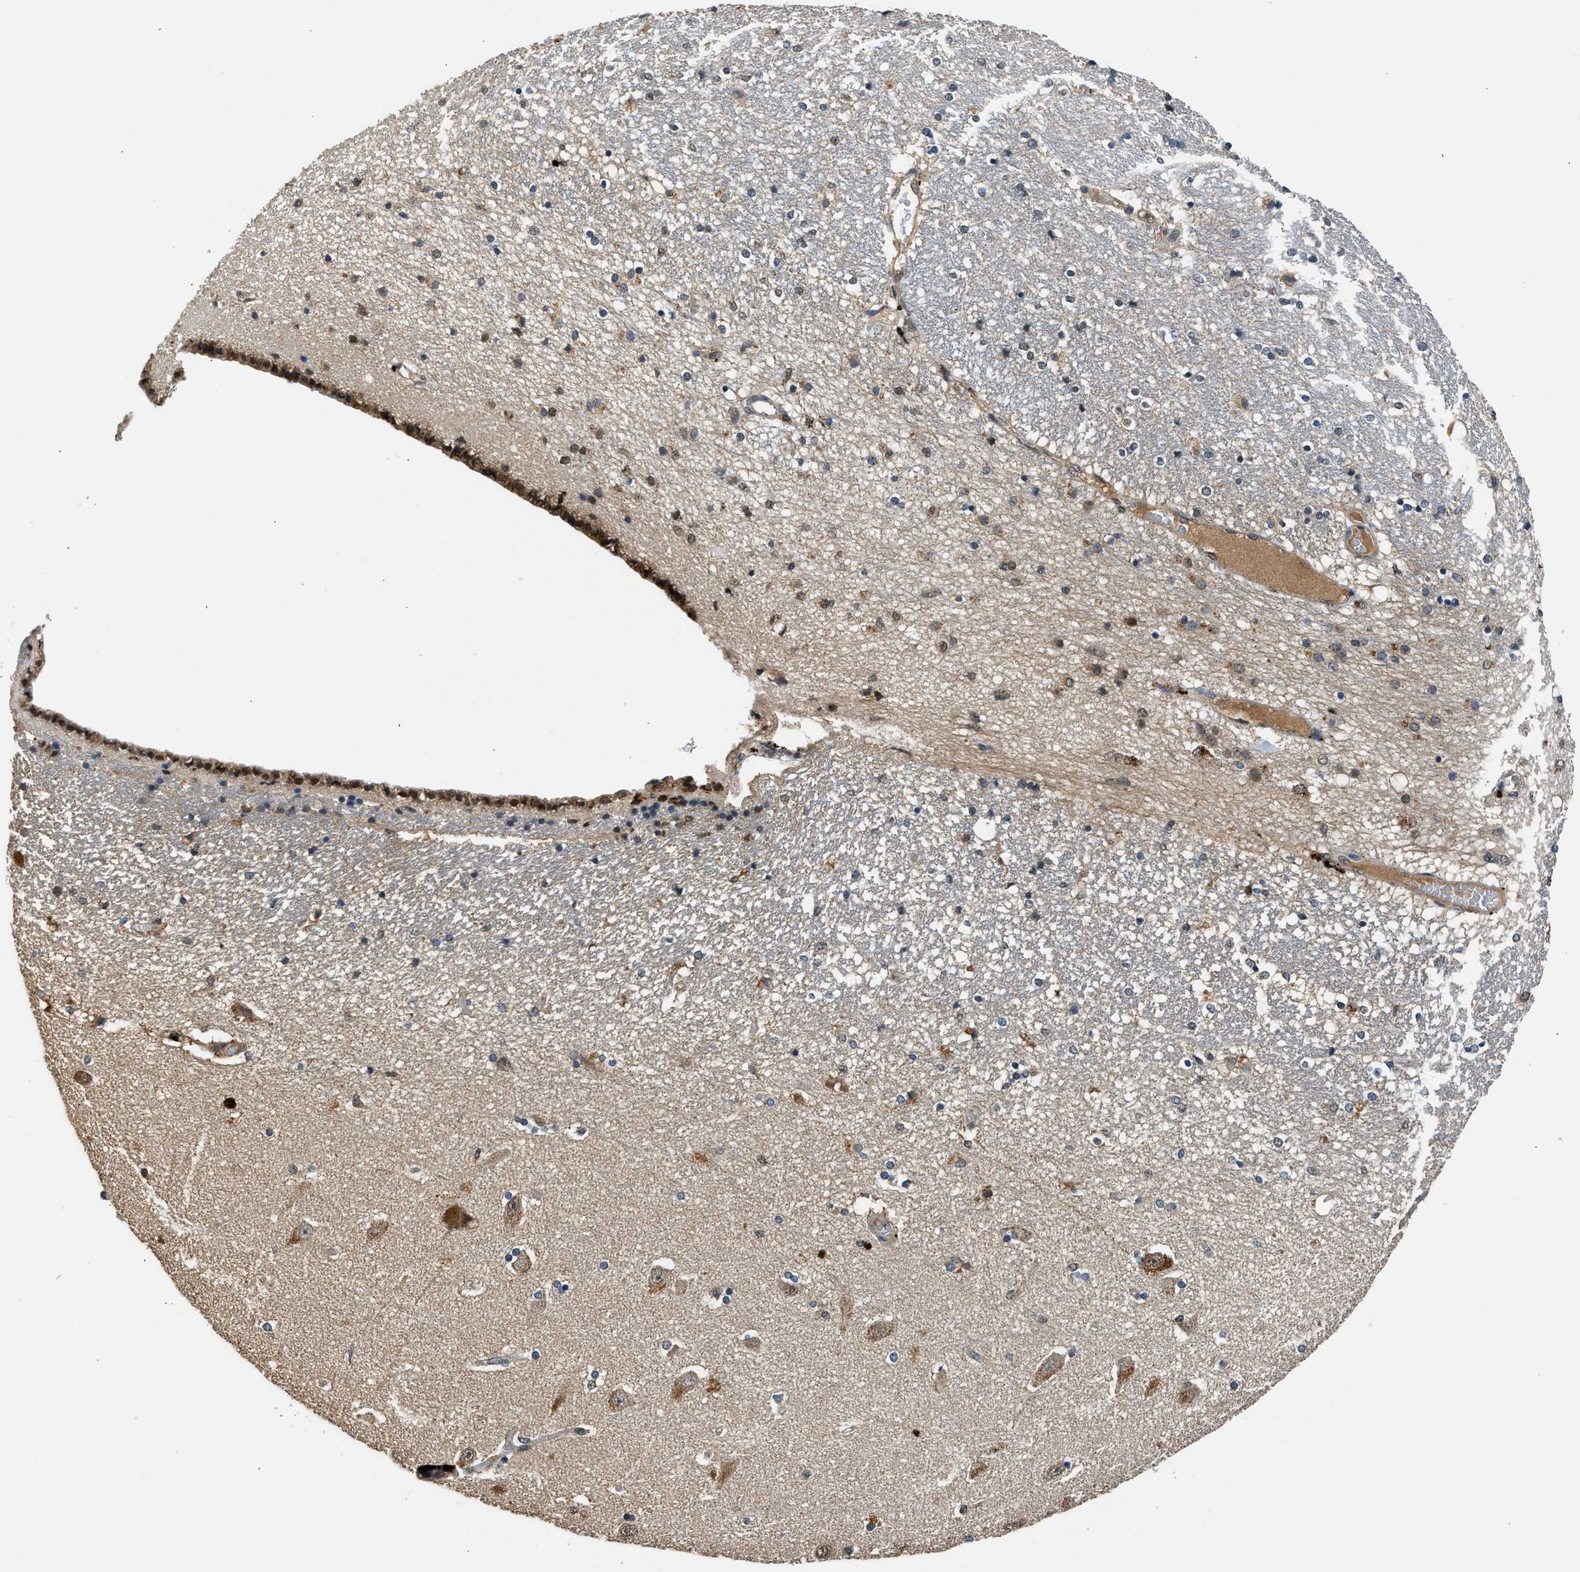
{"staining": {"intensity": "moderate", "quantity": "25%-75%", "location": "cytoplasmic/membranous,nuclear"}, "tissue": "hippocampus", "cell_type": "Glial cells", "image_type": "normal", "snomed": [{"axis": "morphology", "description": "Normal tissue, NOS"}, {"axis": "topography", "description": "Hippocampus"}], "caption": "This micrograph demonstrates normal hippocampus stained with immunohistochemistry to label a protein in brown. The cytoplasmic/membranous,nuclear of glial cells show moderate positivity for the protein. Nuclei are counter-stained blue.", "gene": "SLC15A4", "patient": {"sex": "female", "age": 54}}